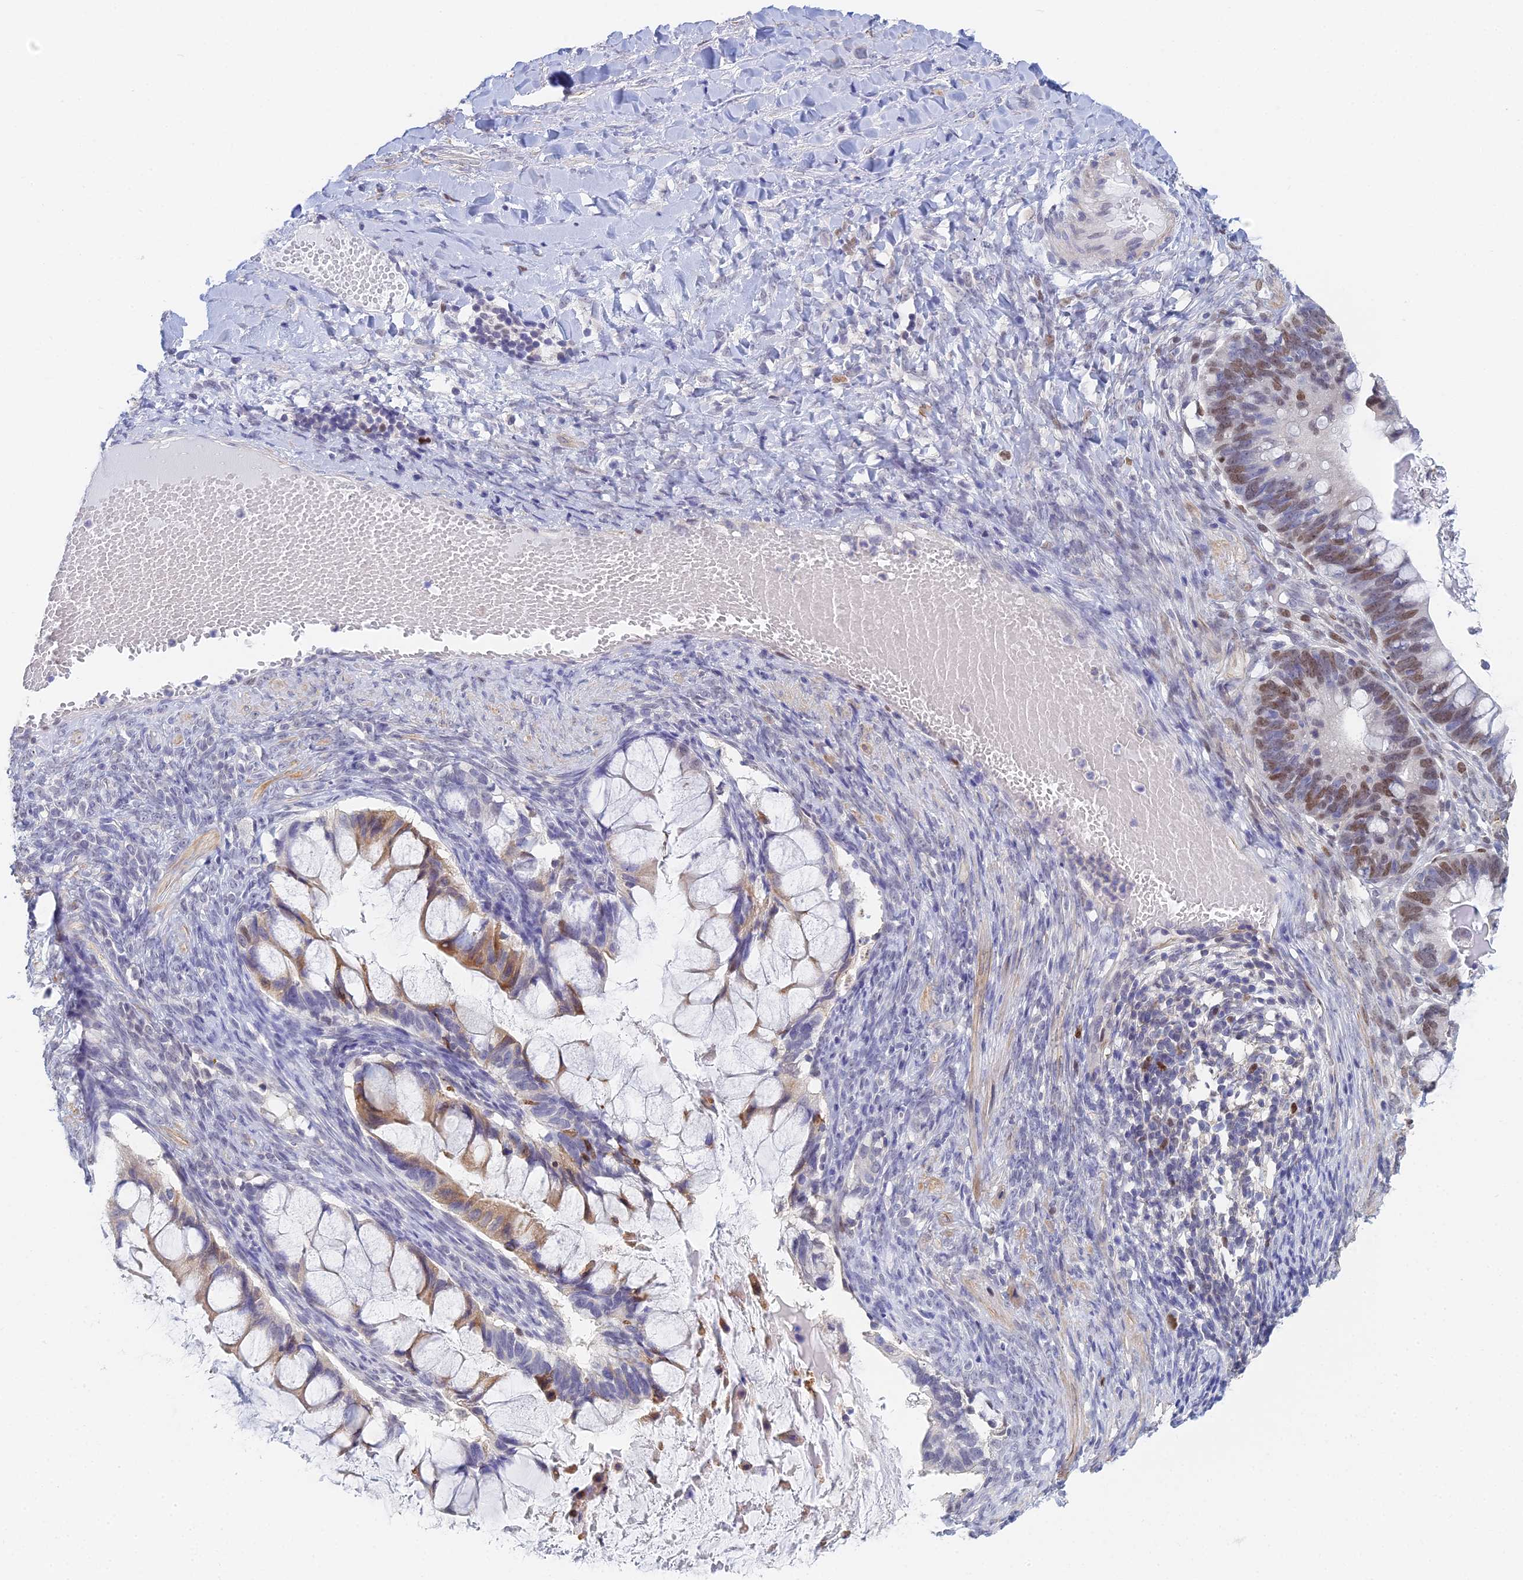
{"staining": {"intensity": "moderate", "quantity": "25%-75%", "location": "cytoplasmic/membranous,nuclear"}, "tissue": "ovarian cancer", "cell_type": "Tumor cells", "image_type": "cancer", "snomed": [{"axis": "morphology", "description": "Cystadenocarcinoma, mucinous, NOS"}, {"axis": "topography", "description": "Ovary"}], "caption": "DAB (3,3'-diaminobenzidine) immunohistochemical staining of ovarian mucinous cystadenocarcinoma exhibits moderate cytoplasmic/membranous and nuclear protein expression in about 25%-75% of tumor cells. Nuclei are stained in blue.", "gene": "MCM2", "patient": {"sex": "female", "age": 61}}